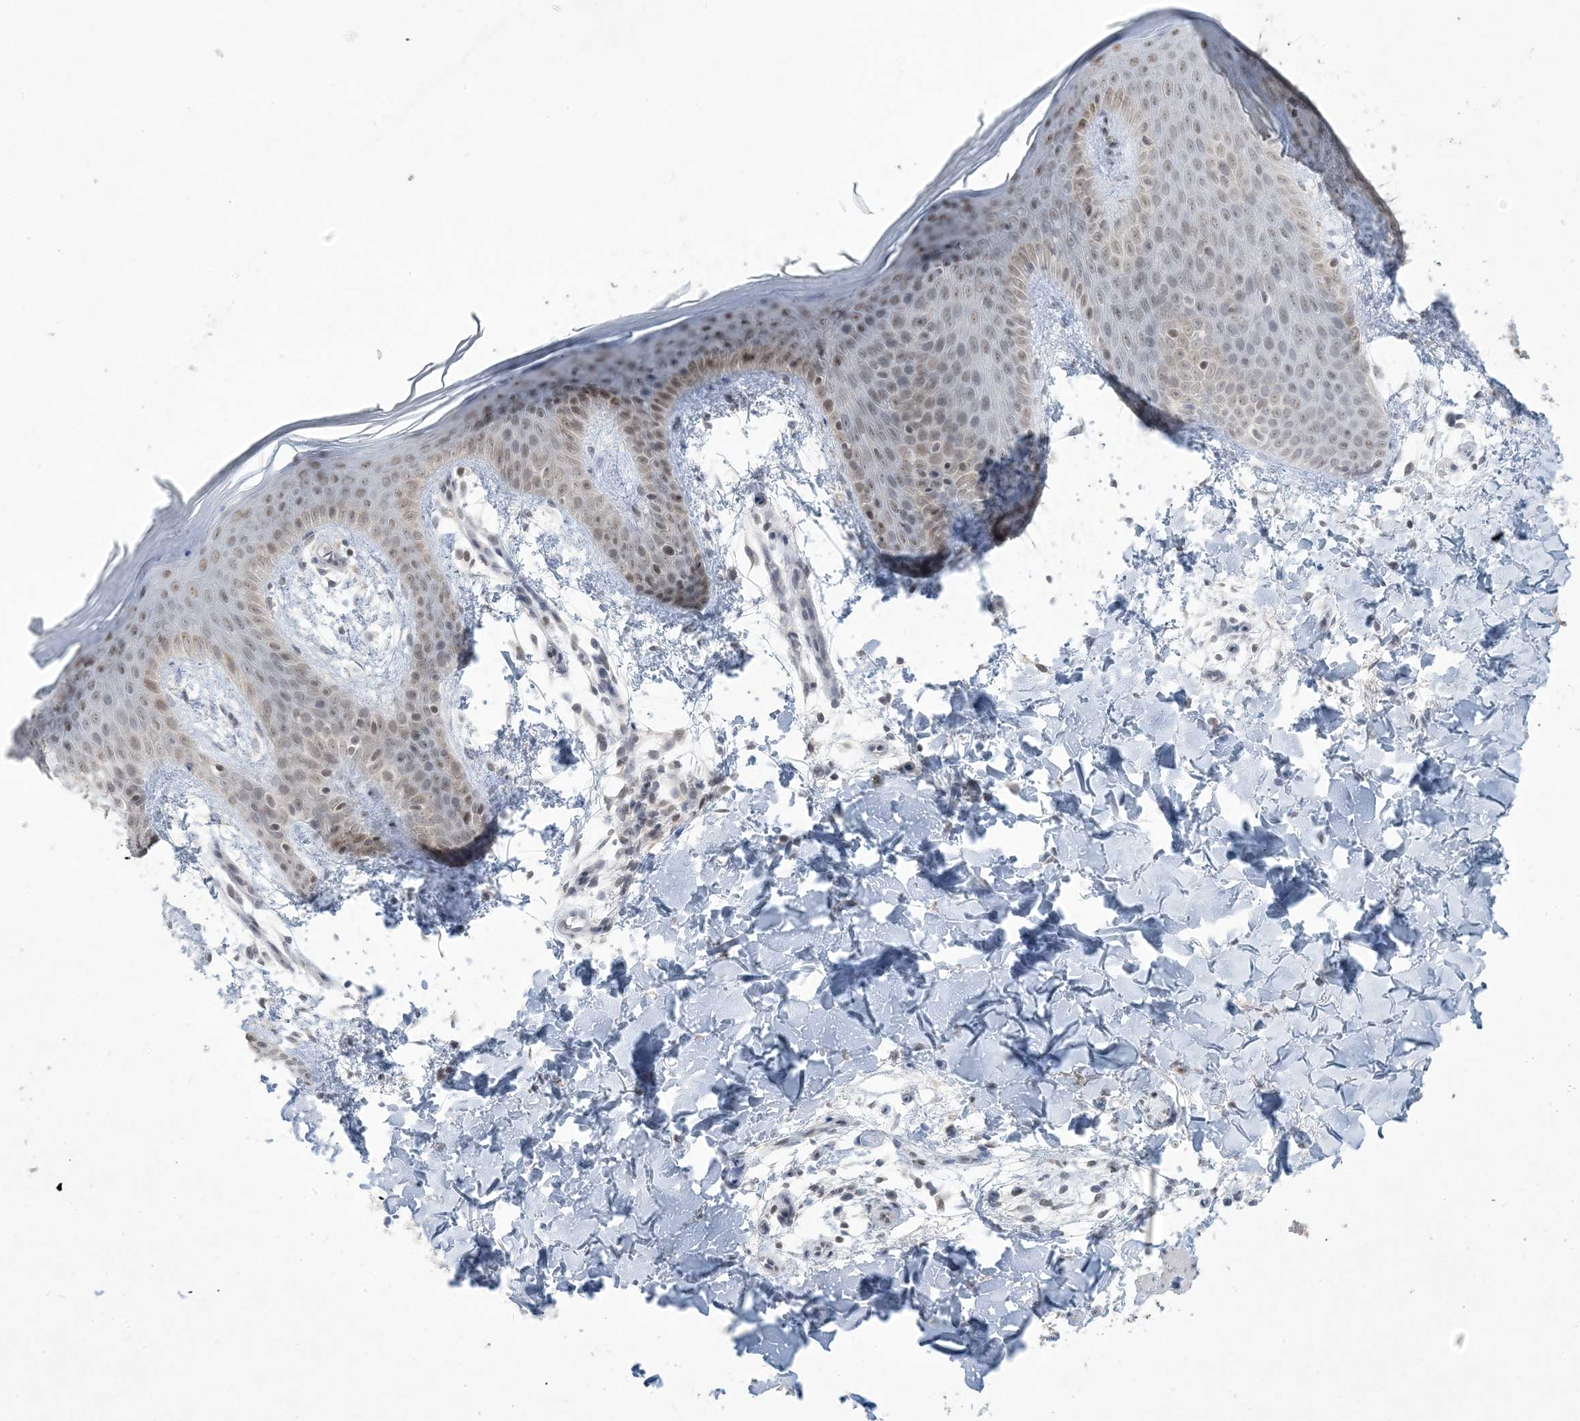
{"staining": {"intensity": "weak", "quantity": ">75%", "location": "nuclear"}, "tissue": "skin", "cell_type": "Fibroblasts", "image_type": "normal", "snomed": [{"axis": "morphology", "description": "Normal tissue, NOS"}, {"axis": "topography", "description": "Skin"}], "caption": "Protein staining of unremarkable skin demonstrates weak nuclear positivity in about >75% of fibroblasts. (IHC, brightfield microscopy, high magnification).", "gene": "HOMEZ", "patient": {"sex": "male", "age": 36}}